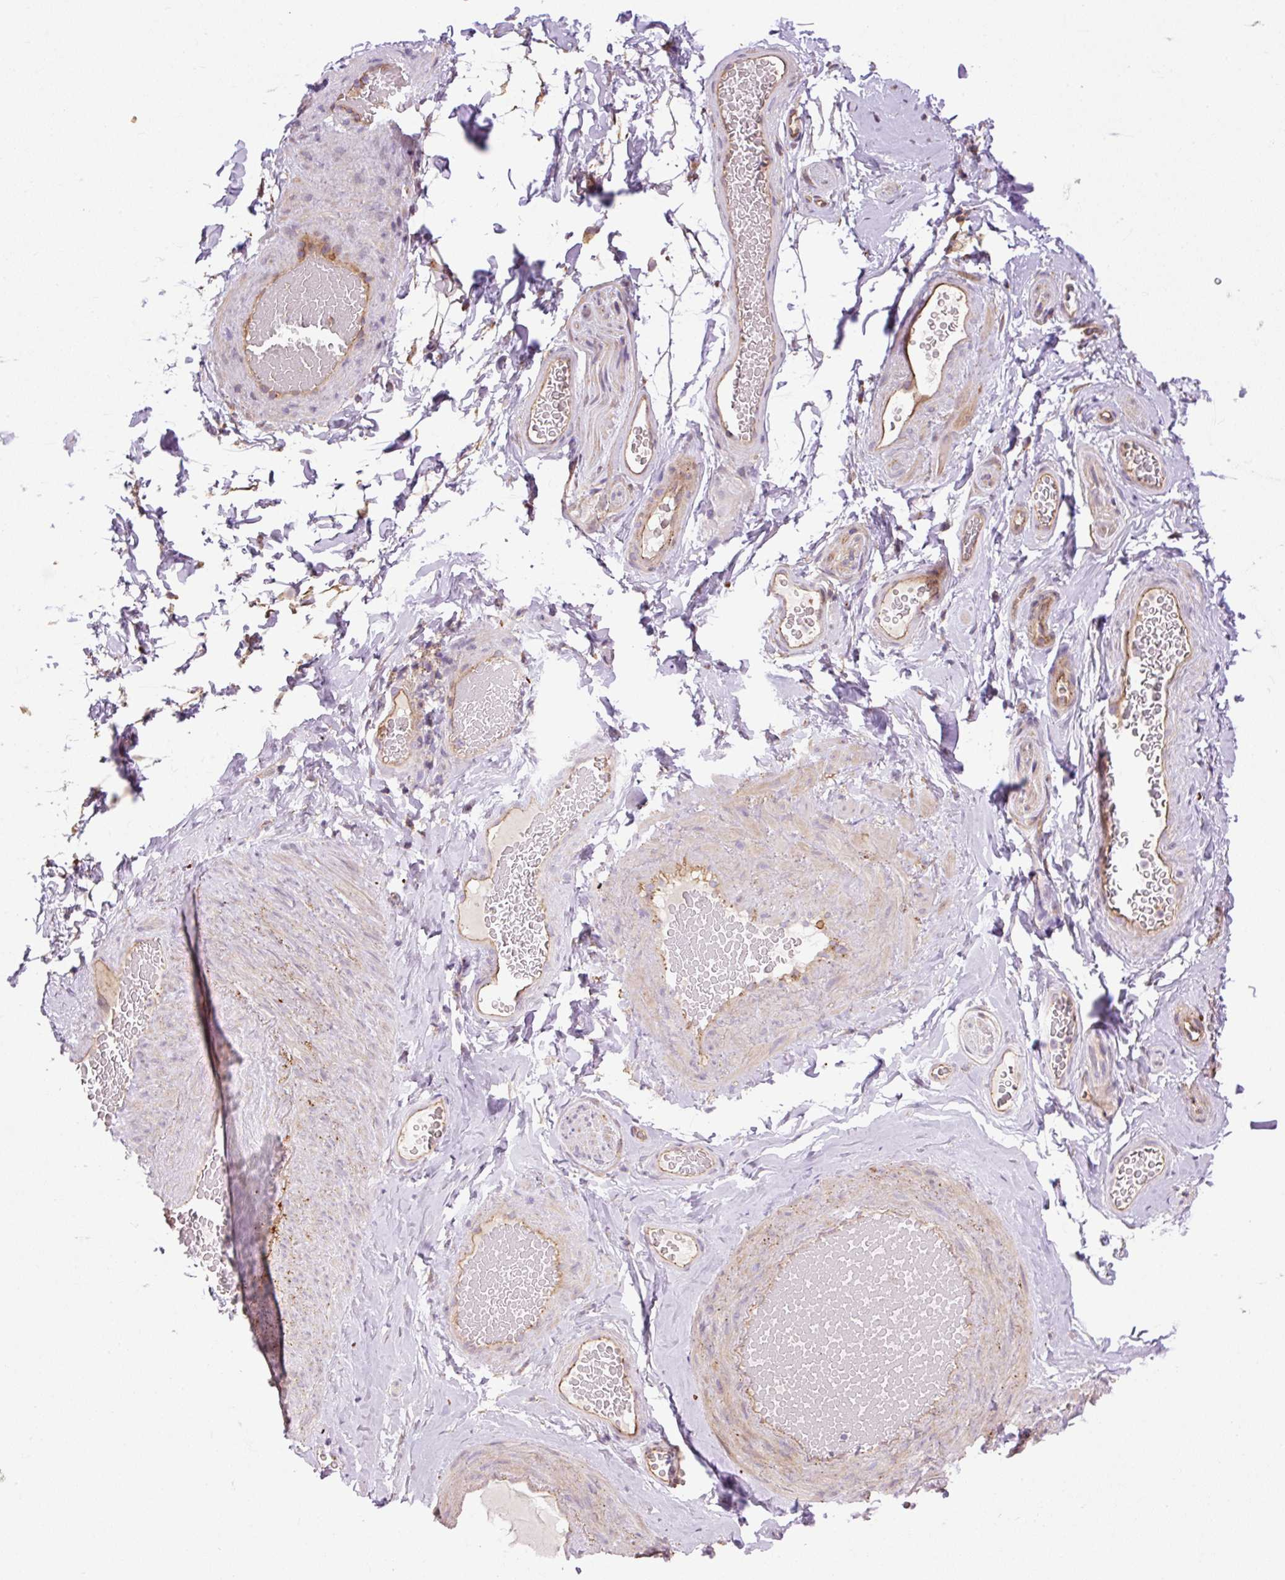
{"staining": {"intensity": "negative", "quantity": "none", "location": "none"}, "tissue": "adipose tissue", "cell_type": "Adipocytes", "image_type": "normal", "snomed": [{"axis": "morphology", "description": "Normal tissue, NOS"}, {"axis": "topography", "description": "Vascular tissue"}, {"axis": "topography", "description": "Peripheral nerve tissue"}], "caption": "Adipose tissue stained for a protein using IHC exhibits no staining adipocytes.", "gene": "PPME1", "patient": {"sex": "male", "age": 41}}